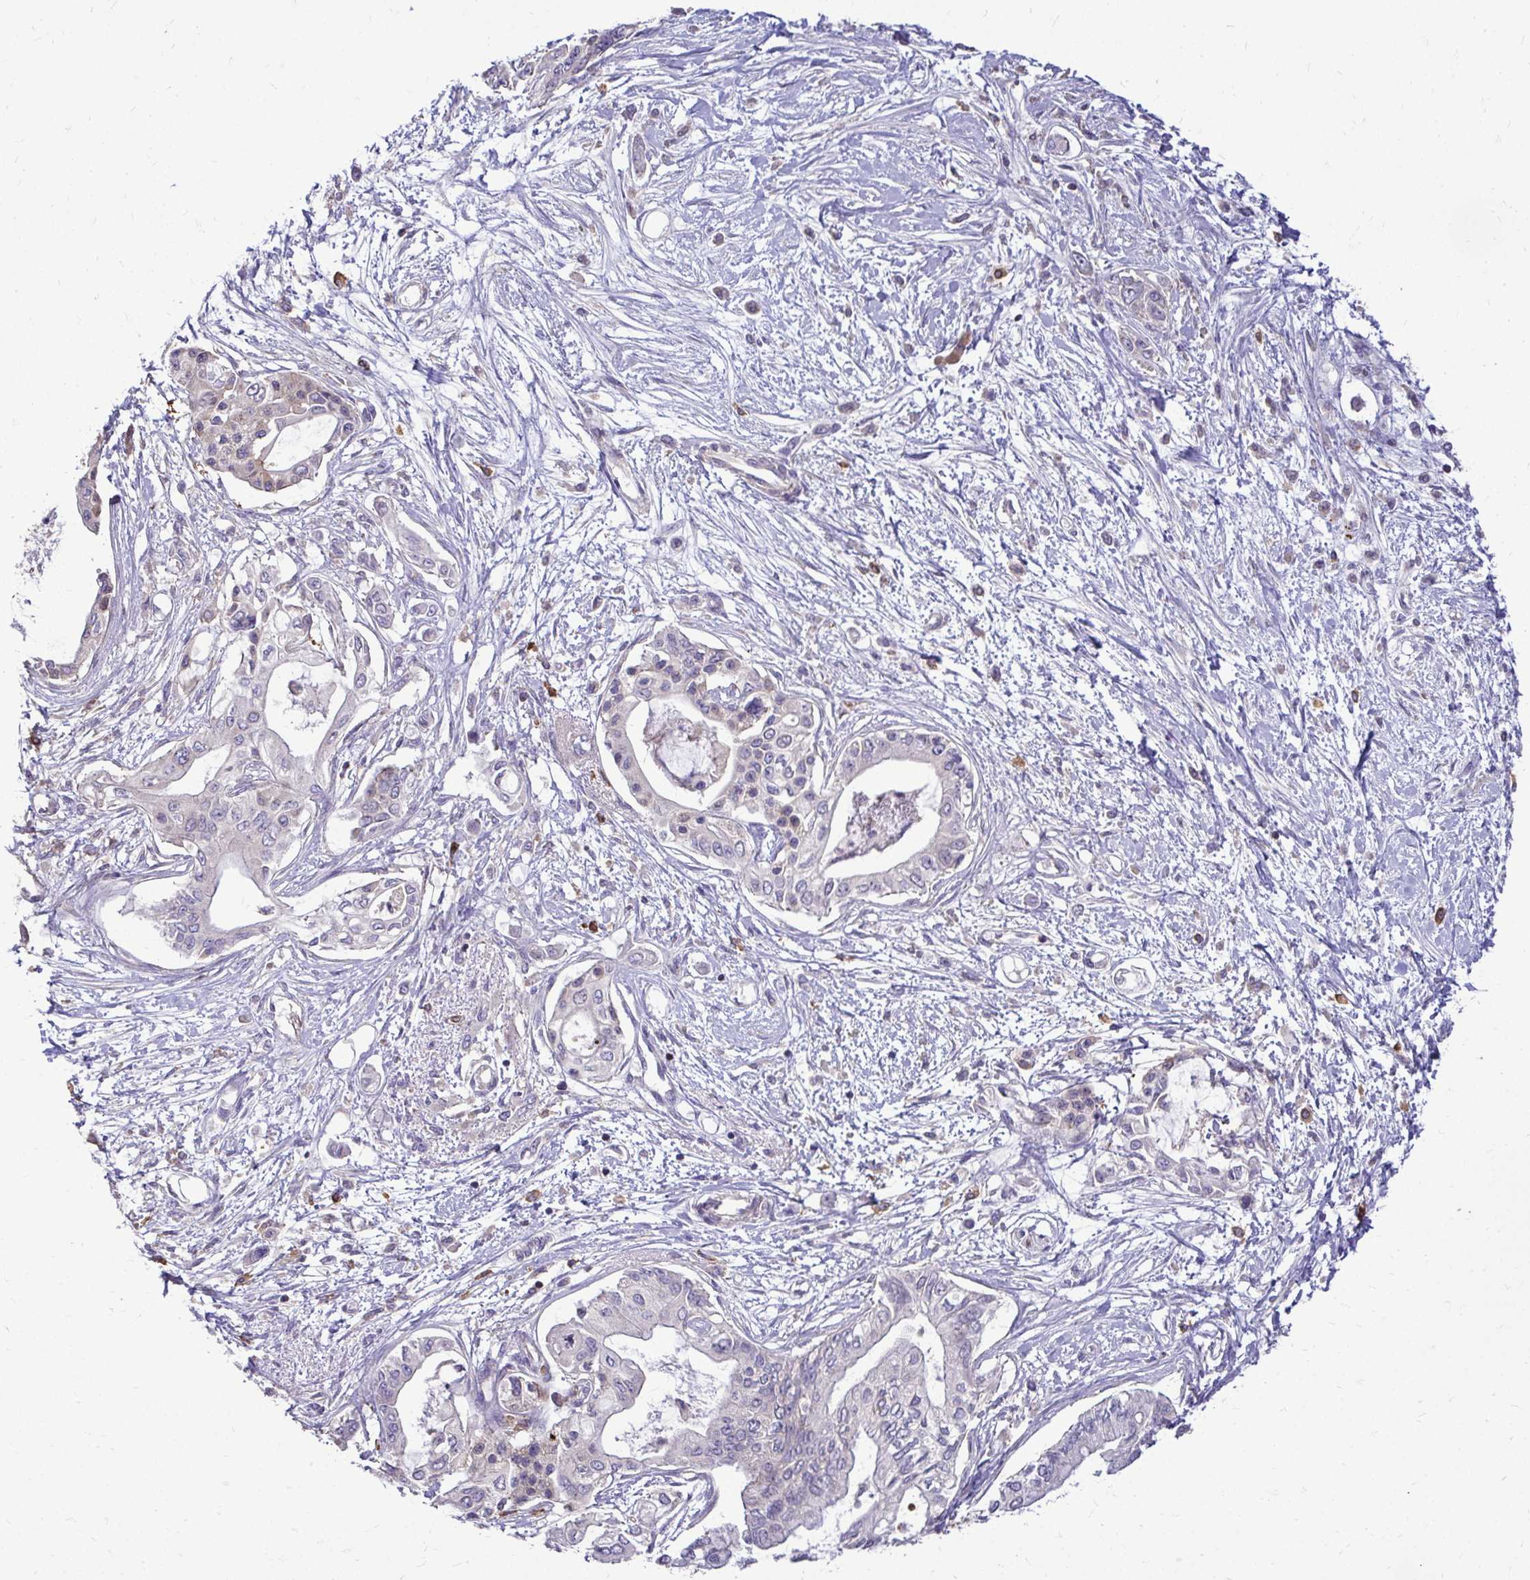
{"staining": {"intensity": "negative", "quantity": "none", "location": "none"}, "tissue": "pancreatic cancer", "cell_type": "Tumor cells", "image_type": "cancer", "snomed": [{"axis": "morphology", "description": "Adenocarcinoma, NOS"}, {"axis": "topography", "description": "Pancreas"}], "caption": "Human pancreatic cancer stained for a protein using IHC demonstrates no expression in tumor cells.", "gene": "FMR1", "patient": {"sex": "female", "age": 77}}